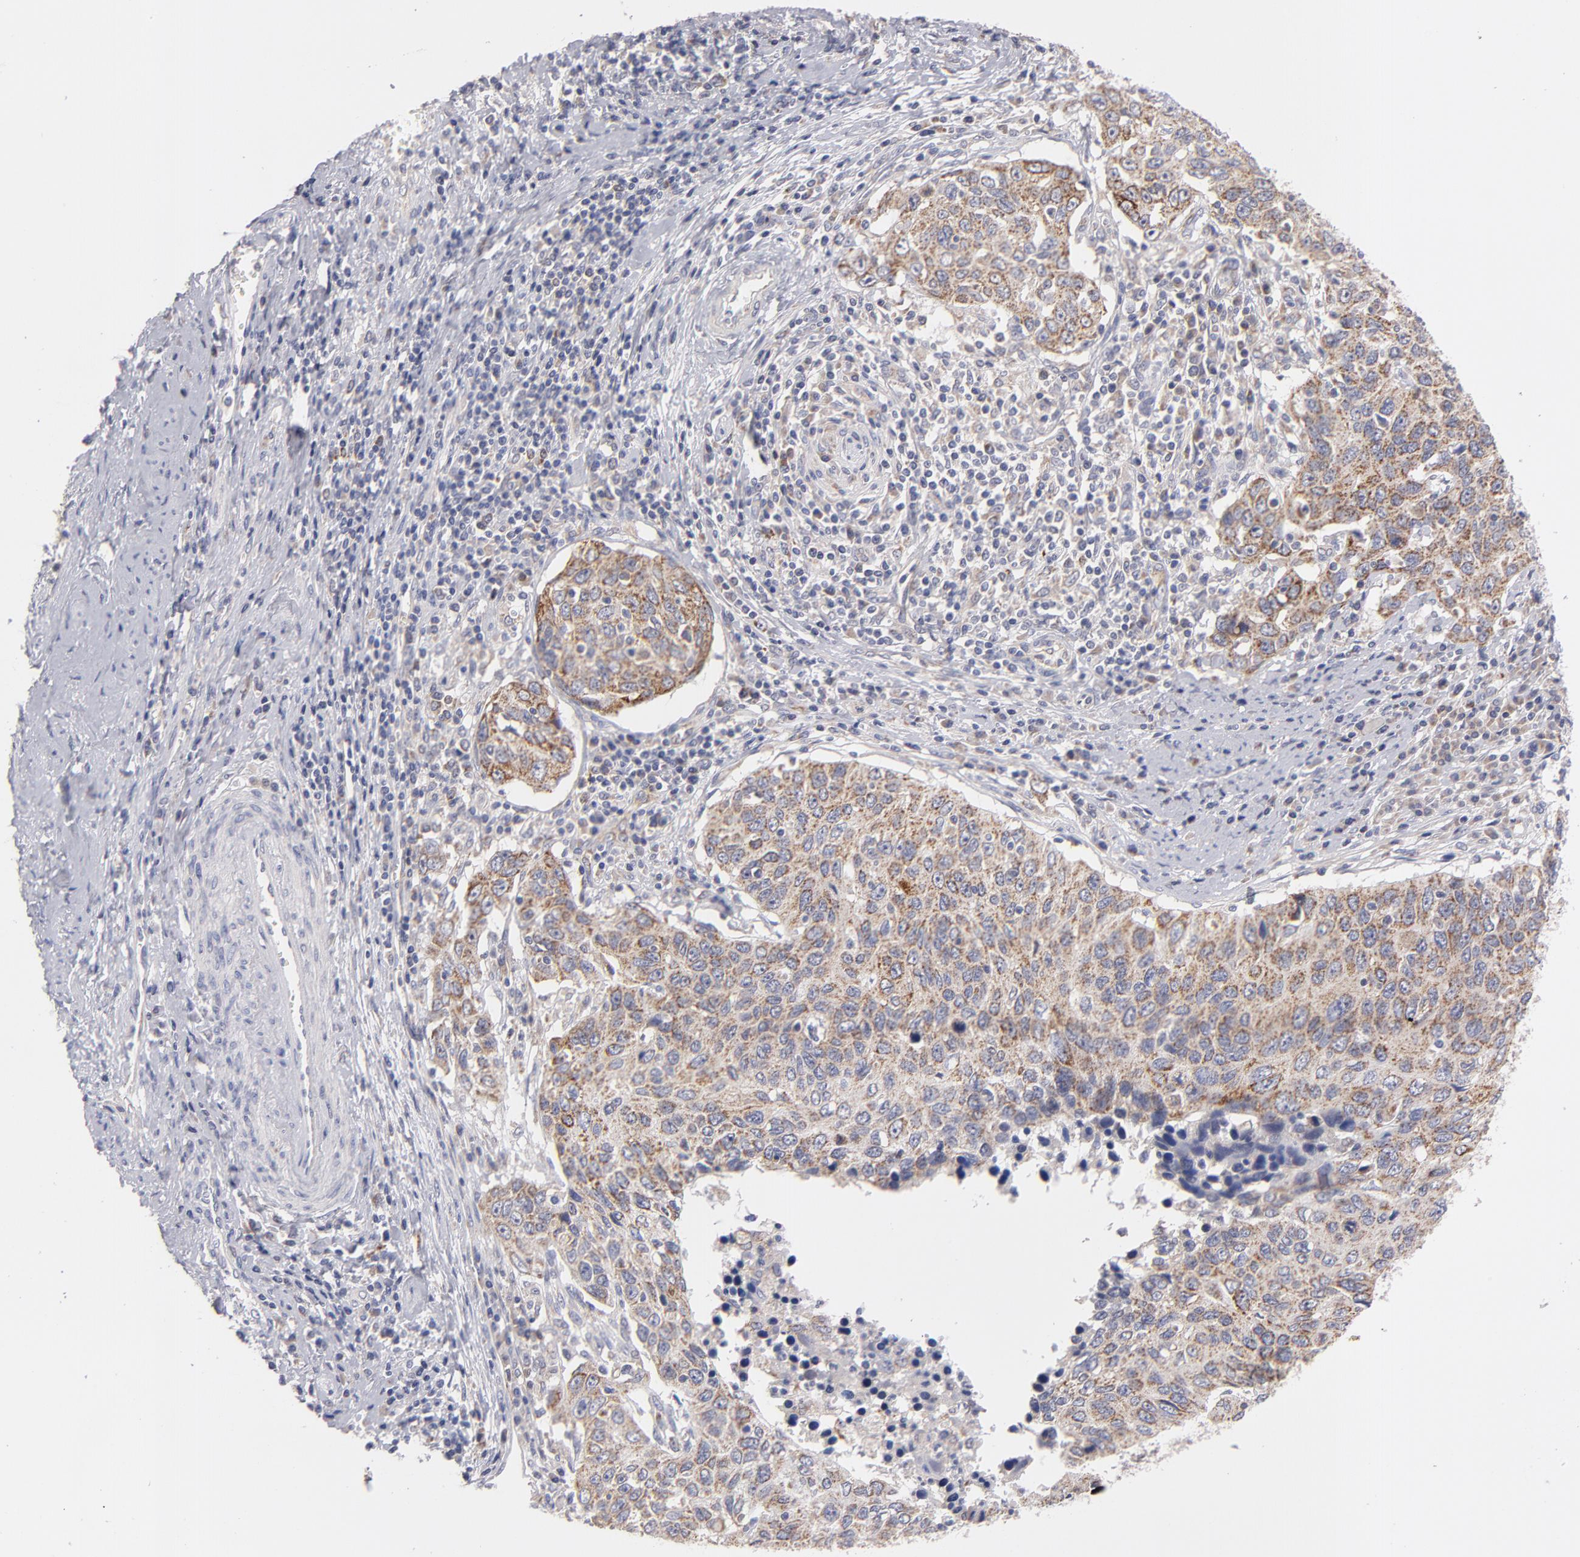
{"staining": {"intensity": "moderate", "quantity": ">75%", "location": "cytoplasmic/membranous"}, "tissue": "cervical cancer", "cell_type": "Tumor cells", "image_type": "cancer", "snomed": [{"axis": "morphology", "description": "Squamous cell carcinoma, NOS"}, {"axis": "topography", "description": "Cervix"}], "caption": "Approximately >75% of tumor cells in human squamous cell carcinoma (cervical) reveal moderate cytoplasmic/membranous protein positivity as visualized by brown immunohistochemical staining.", "gene": "HCCS", "patient": {"sex": "female", "age": 53}}